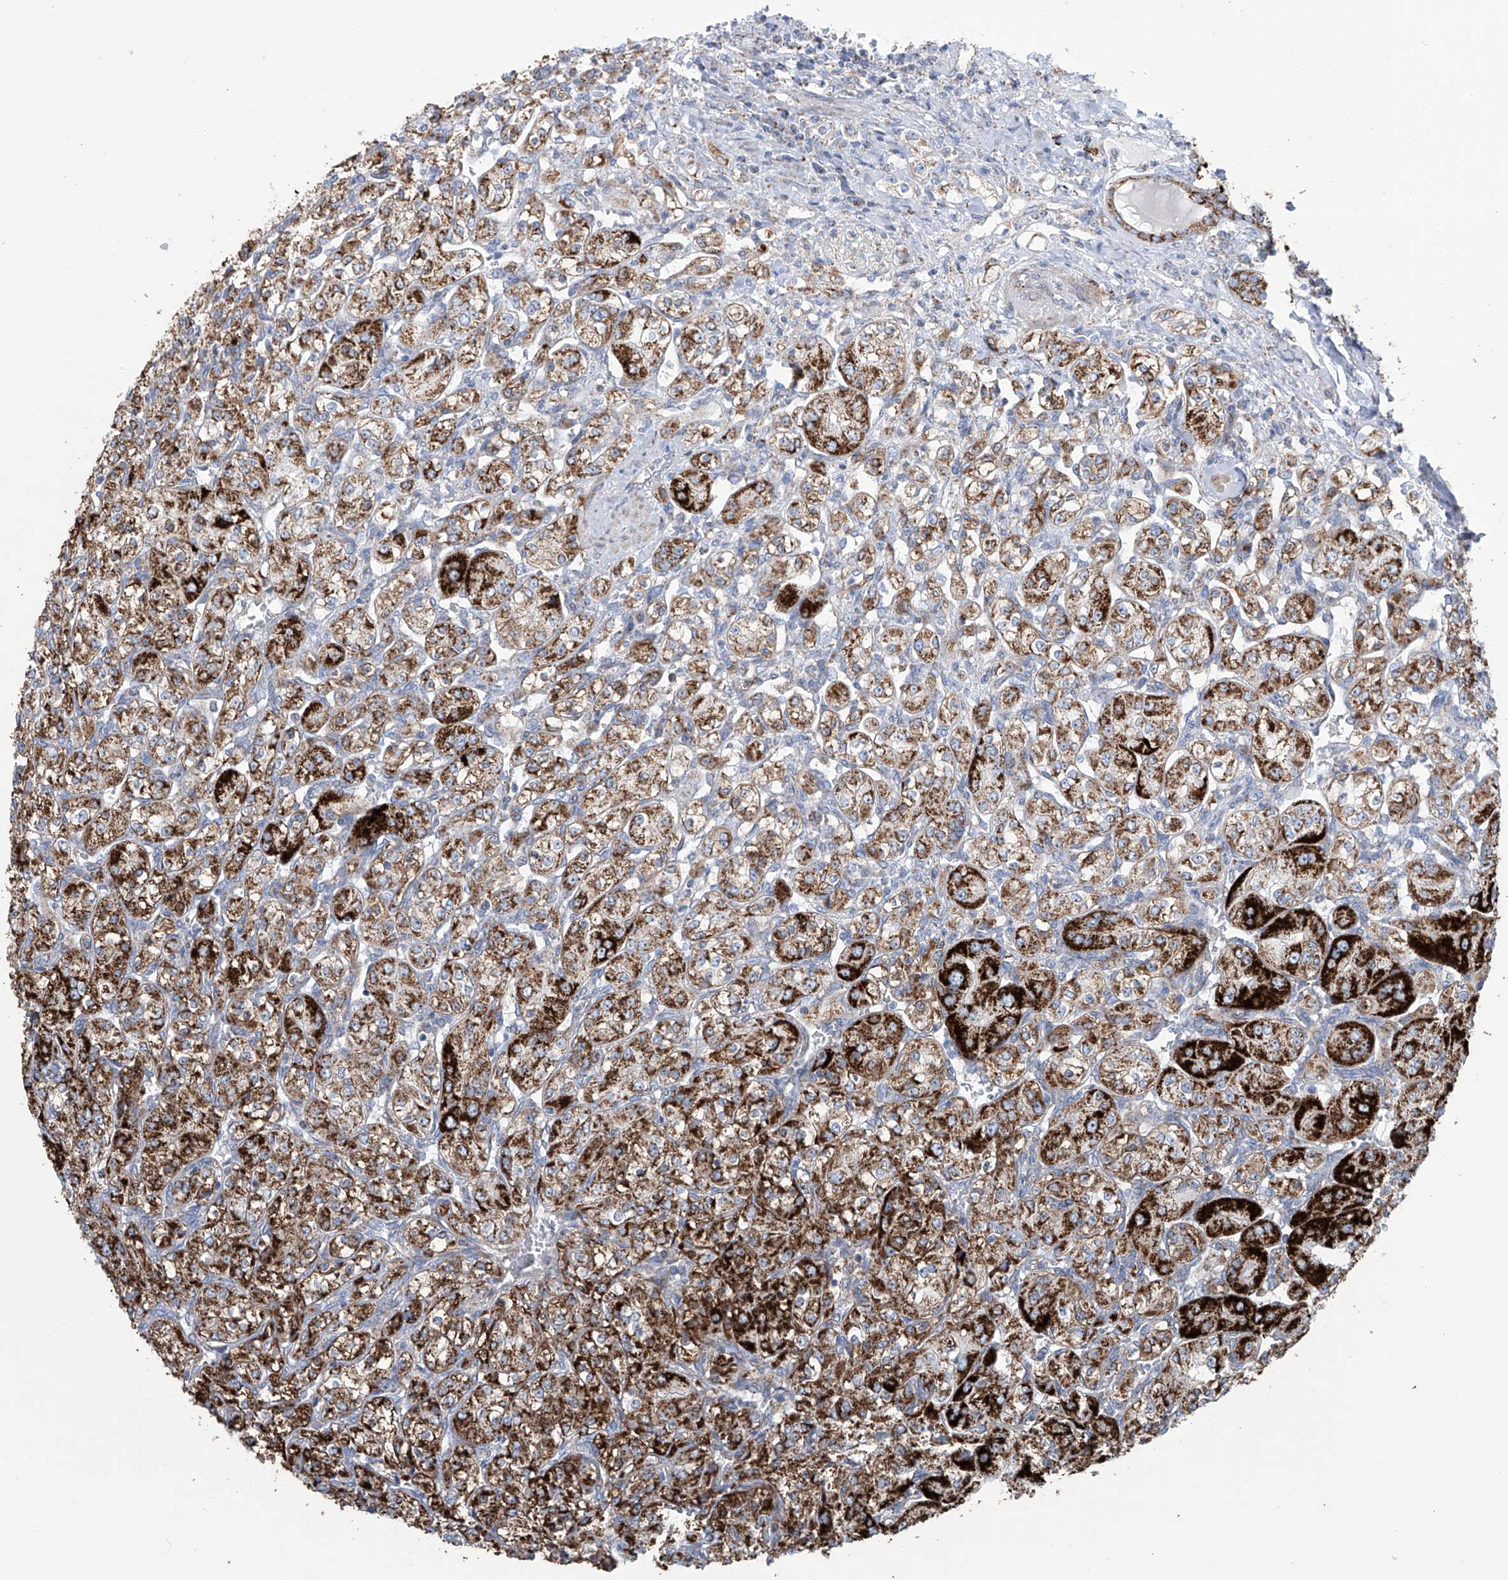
{"staining": {"intensity": "strong", "quantity": "25%-75%", "location": "cytoplasmic/membranous"}, "tissue": "renal cancer", "cell_type": "Tumor cells", "image_type": "cancer", "snomed": [{"axis": "morphology", "description": "Adenocarcinoma, NOS"}, {"axis": "topography", "description": "Kidney"}], "caption": "High-magnification brightfield microscopy of renal cancer stained with DAB (brown) and counterstained with hematoxylin (blue). tumor cells exhibit strong cytoplasmic/membranous expression is identified in about25%-75% of cells.", "gene": "ALDH6A1", "patient": {"sex": "male", "age": 77}}